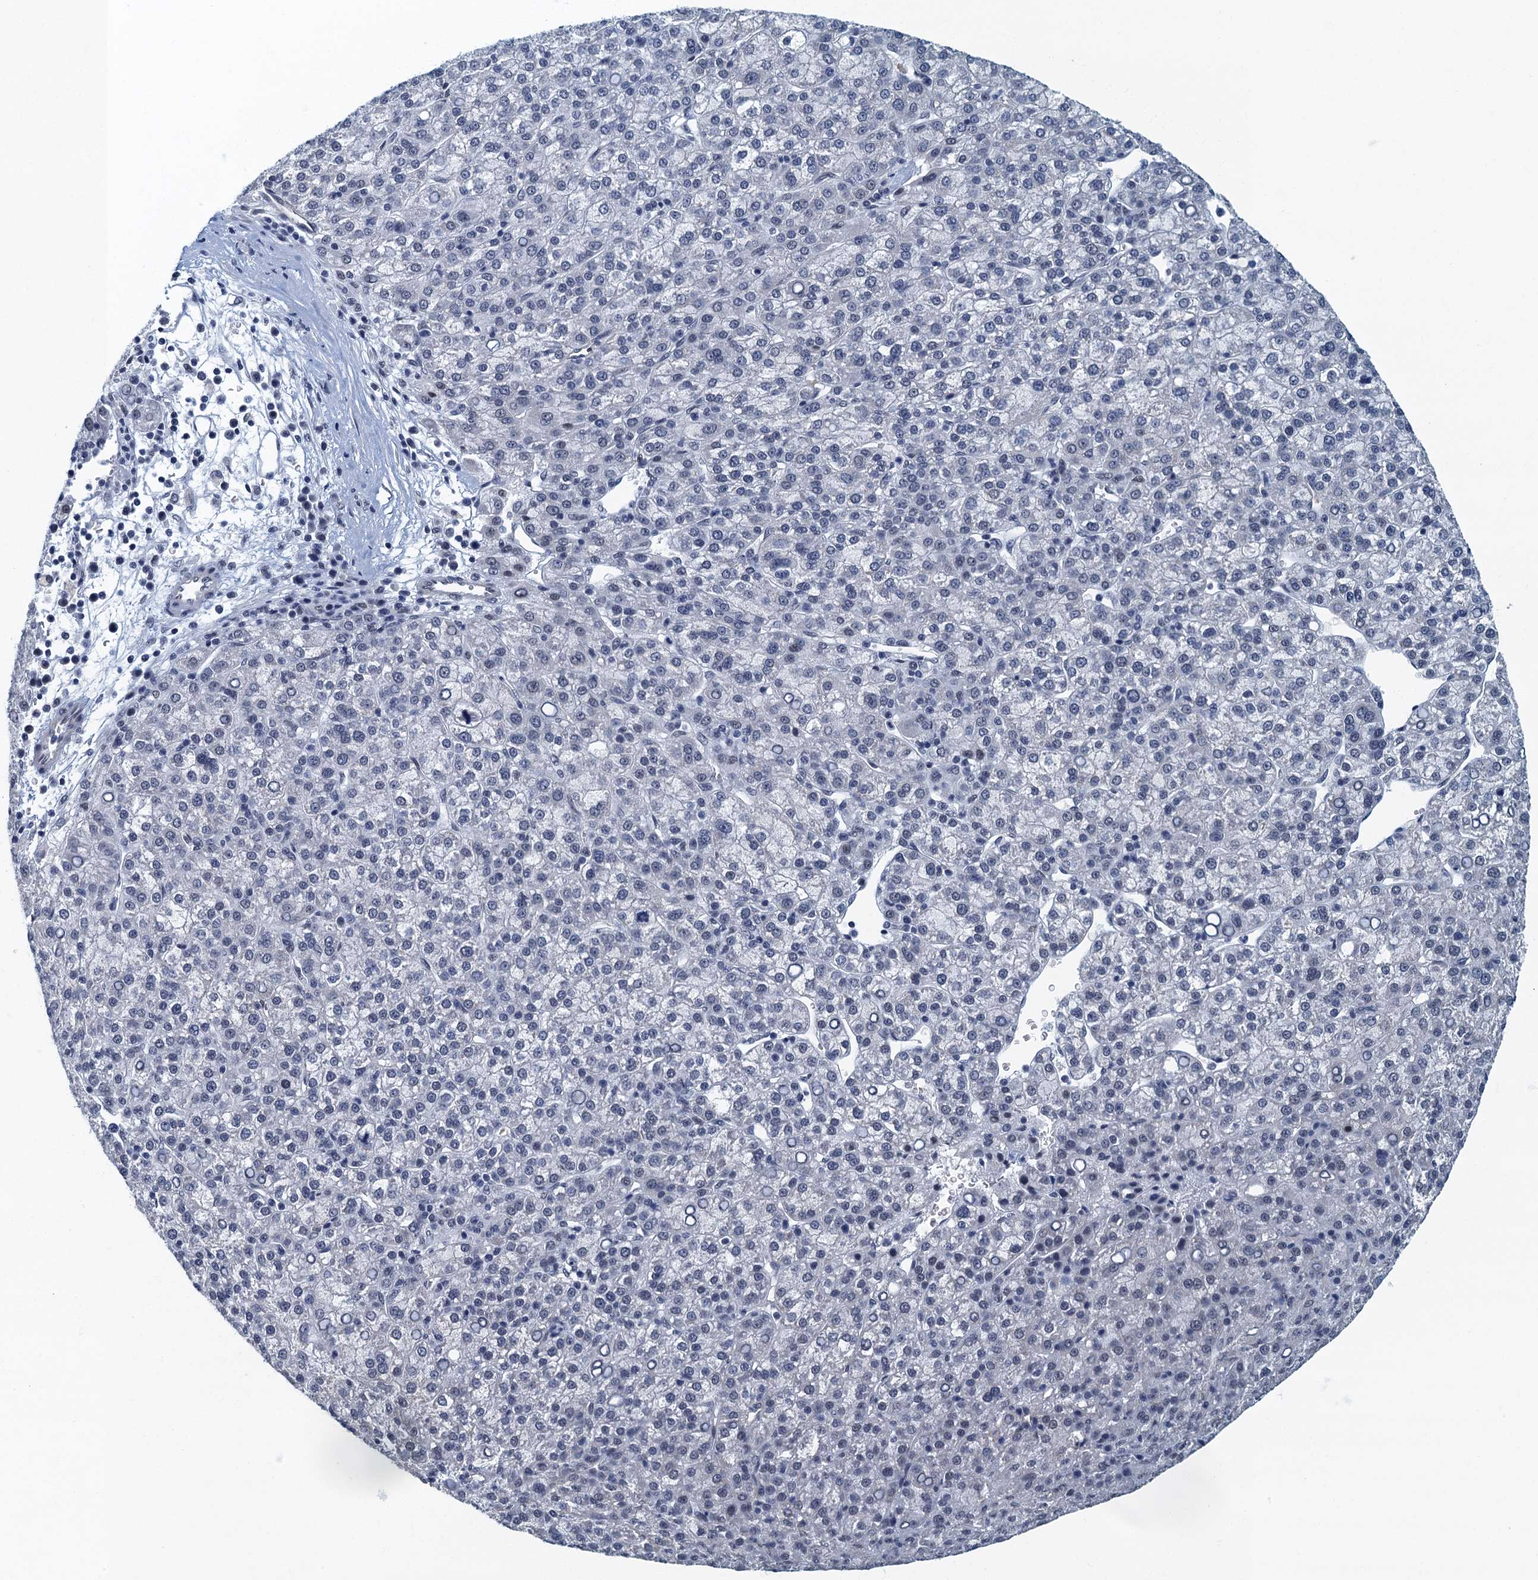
{"staining": {"intensity": "negative", "quantity": "none", "location": "none"}, "tissue": "liver cancer", "cell_type": "Tumor cells", "image_type": "cancer", "snomed": [{"axis": "morphology", "description": "Carcinoma, Hepatocellular, NOS"}, {"axis": "topography", "description": "Liver"}], "caption": "Hepatocellular carcinoma (liver) stained for a protein using immunohistochemistry reveals no staining tumor cells.", "gene": "GADL1", "patient": {"sex": "female", "age": 58}}